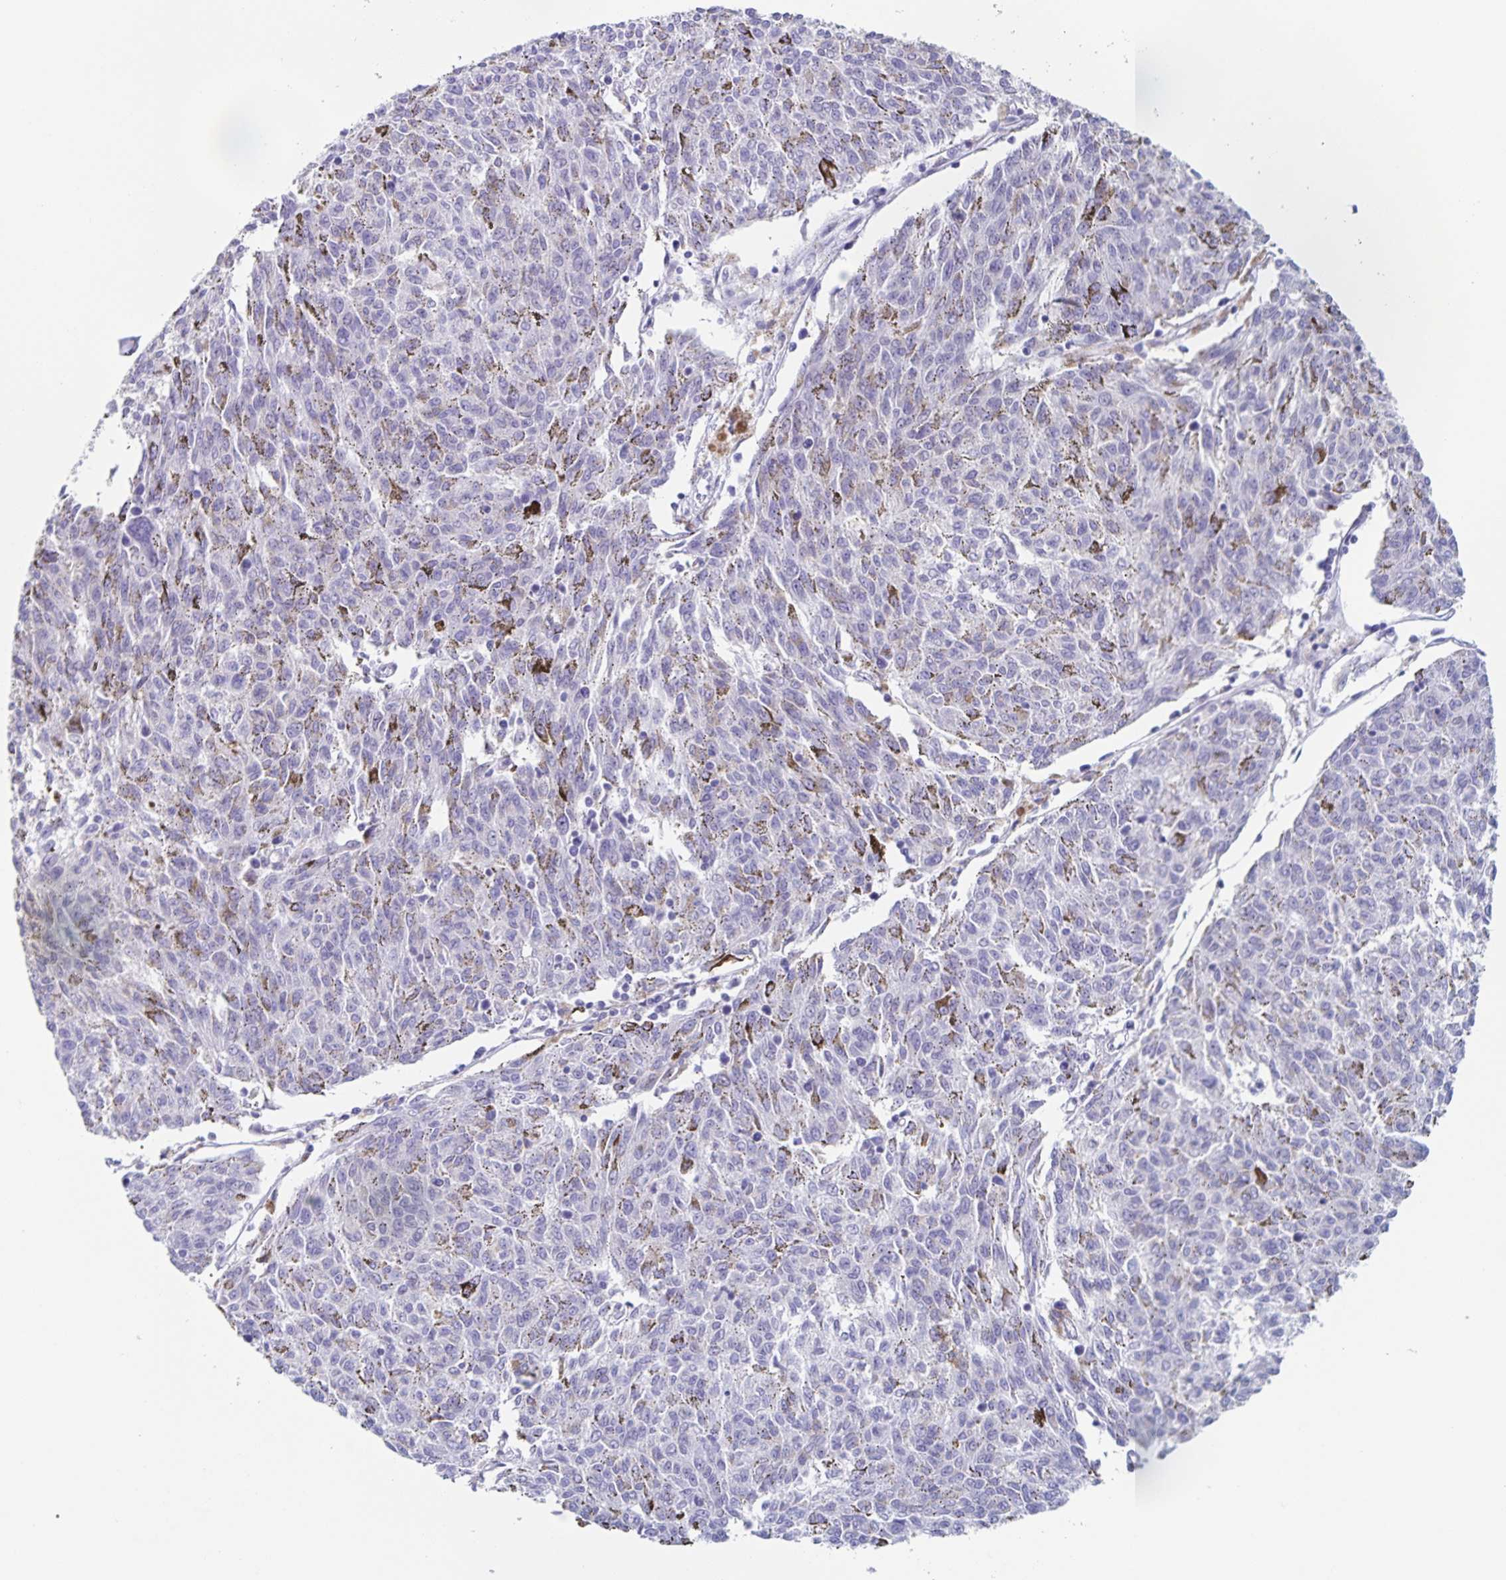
{"staining": {"intensity": "negative", "quantity": "none", "location": "none"}, "tissue": "melanoma", "cell_type": "Tumor cells", "image_type": "cancer", "snomed": [{"axis": "morphology", "description": "Malignant melanoma, NOS"}, {"axis": "topography", "description": "Skin"}], "caption": "Tumor cells show no significant positivity in melanoma.", "gene": "CENPH", "patient": {"sex": "female", "age": 72}}